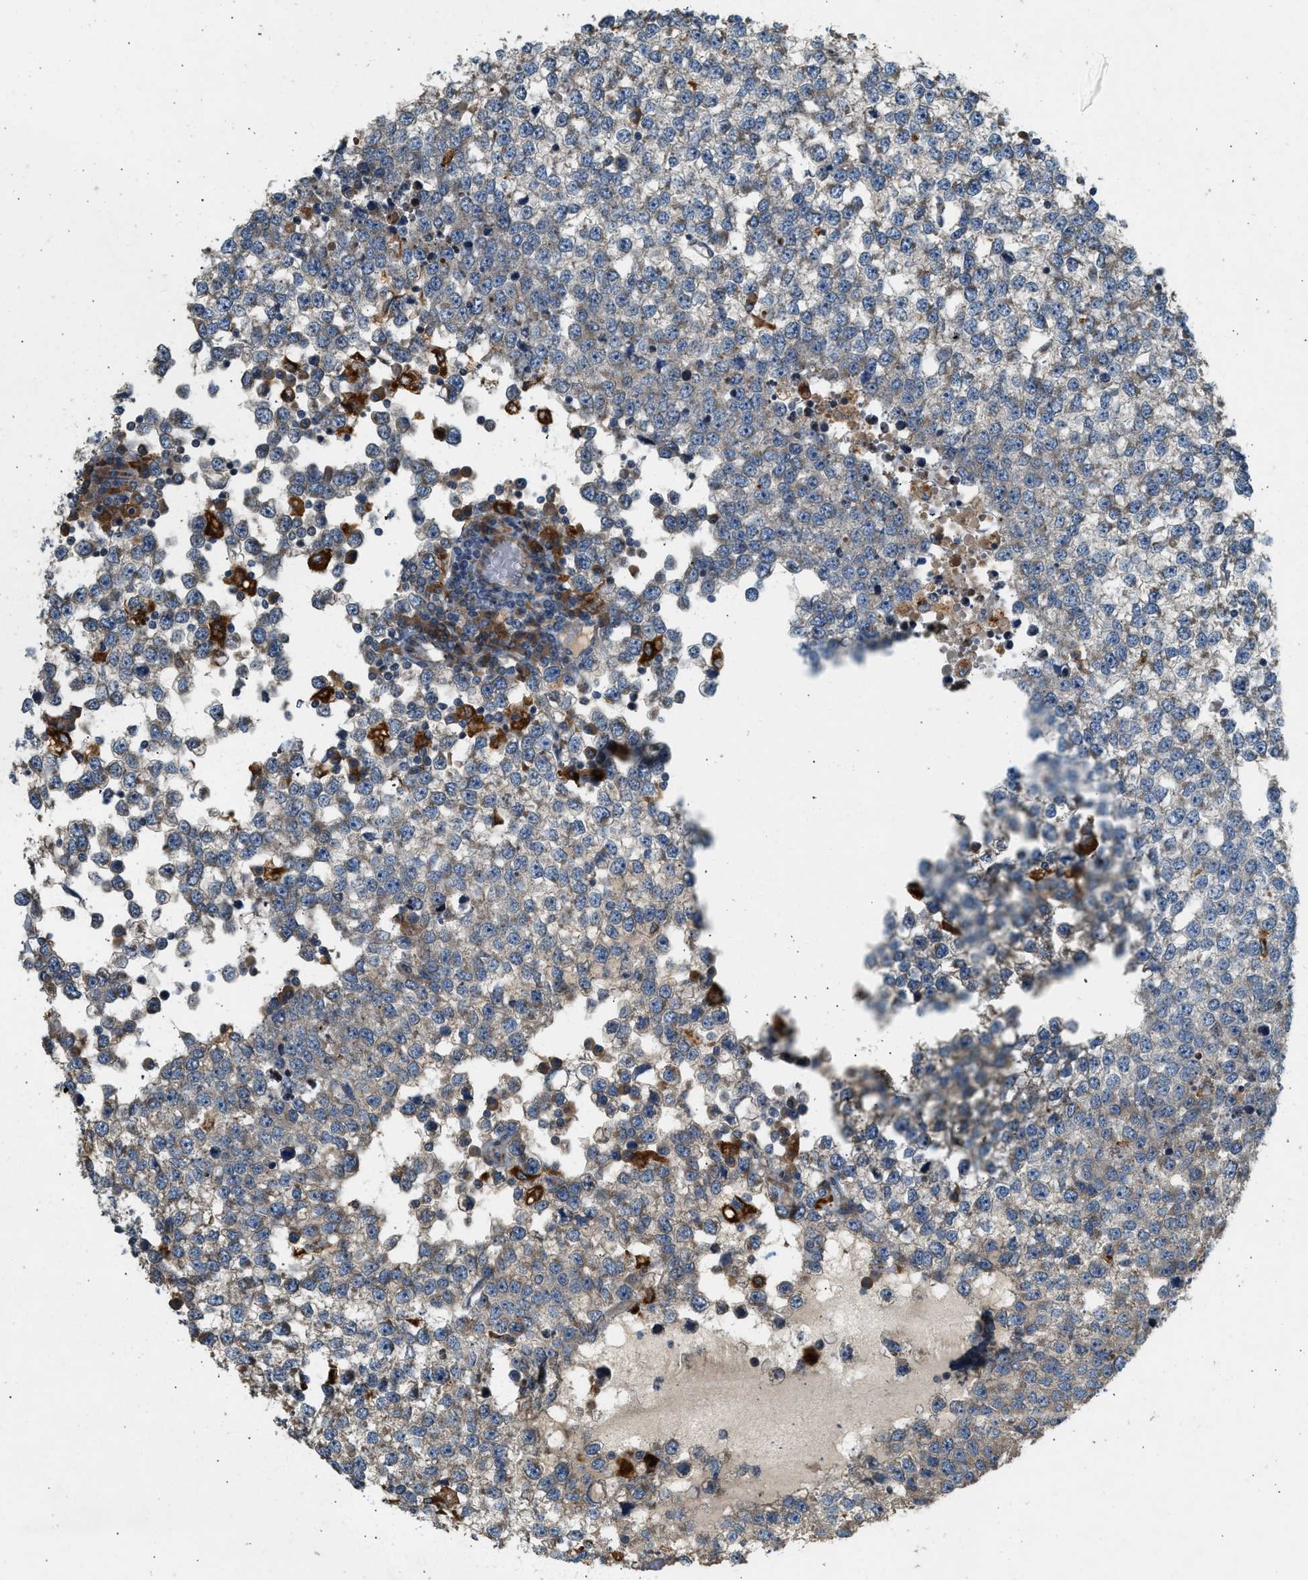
{"staining": {"intensity": "weak", "quantity": "25%-75%", "location": "cytoplasmic/membranous"}, "tissue": "testis cancer", "cell_type": "Tumor cells", "image_type": "cancer", "snomed": [{"axis": "morphology", "description": "Seminoma, NOS"}, {"axis": "topography", "description": "Testis"}], "caption": "Weak cytoplasmic/membranous protein staining is present in approximately 25%-75% of tumor cells in testis cancer (seminoma). (DAB (3,3'-diaminobenzidine) = brown stain, brightfield microscopy at high magnification).", "gene": "CTSB", "patient": {"sex": "male", "age": 65}}